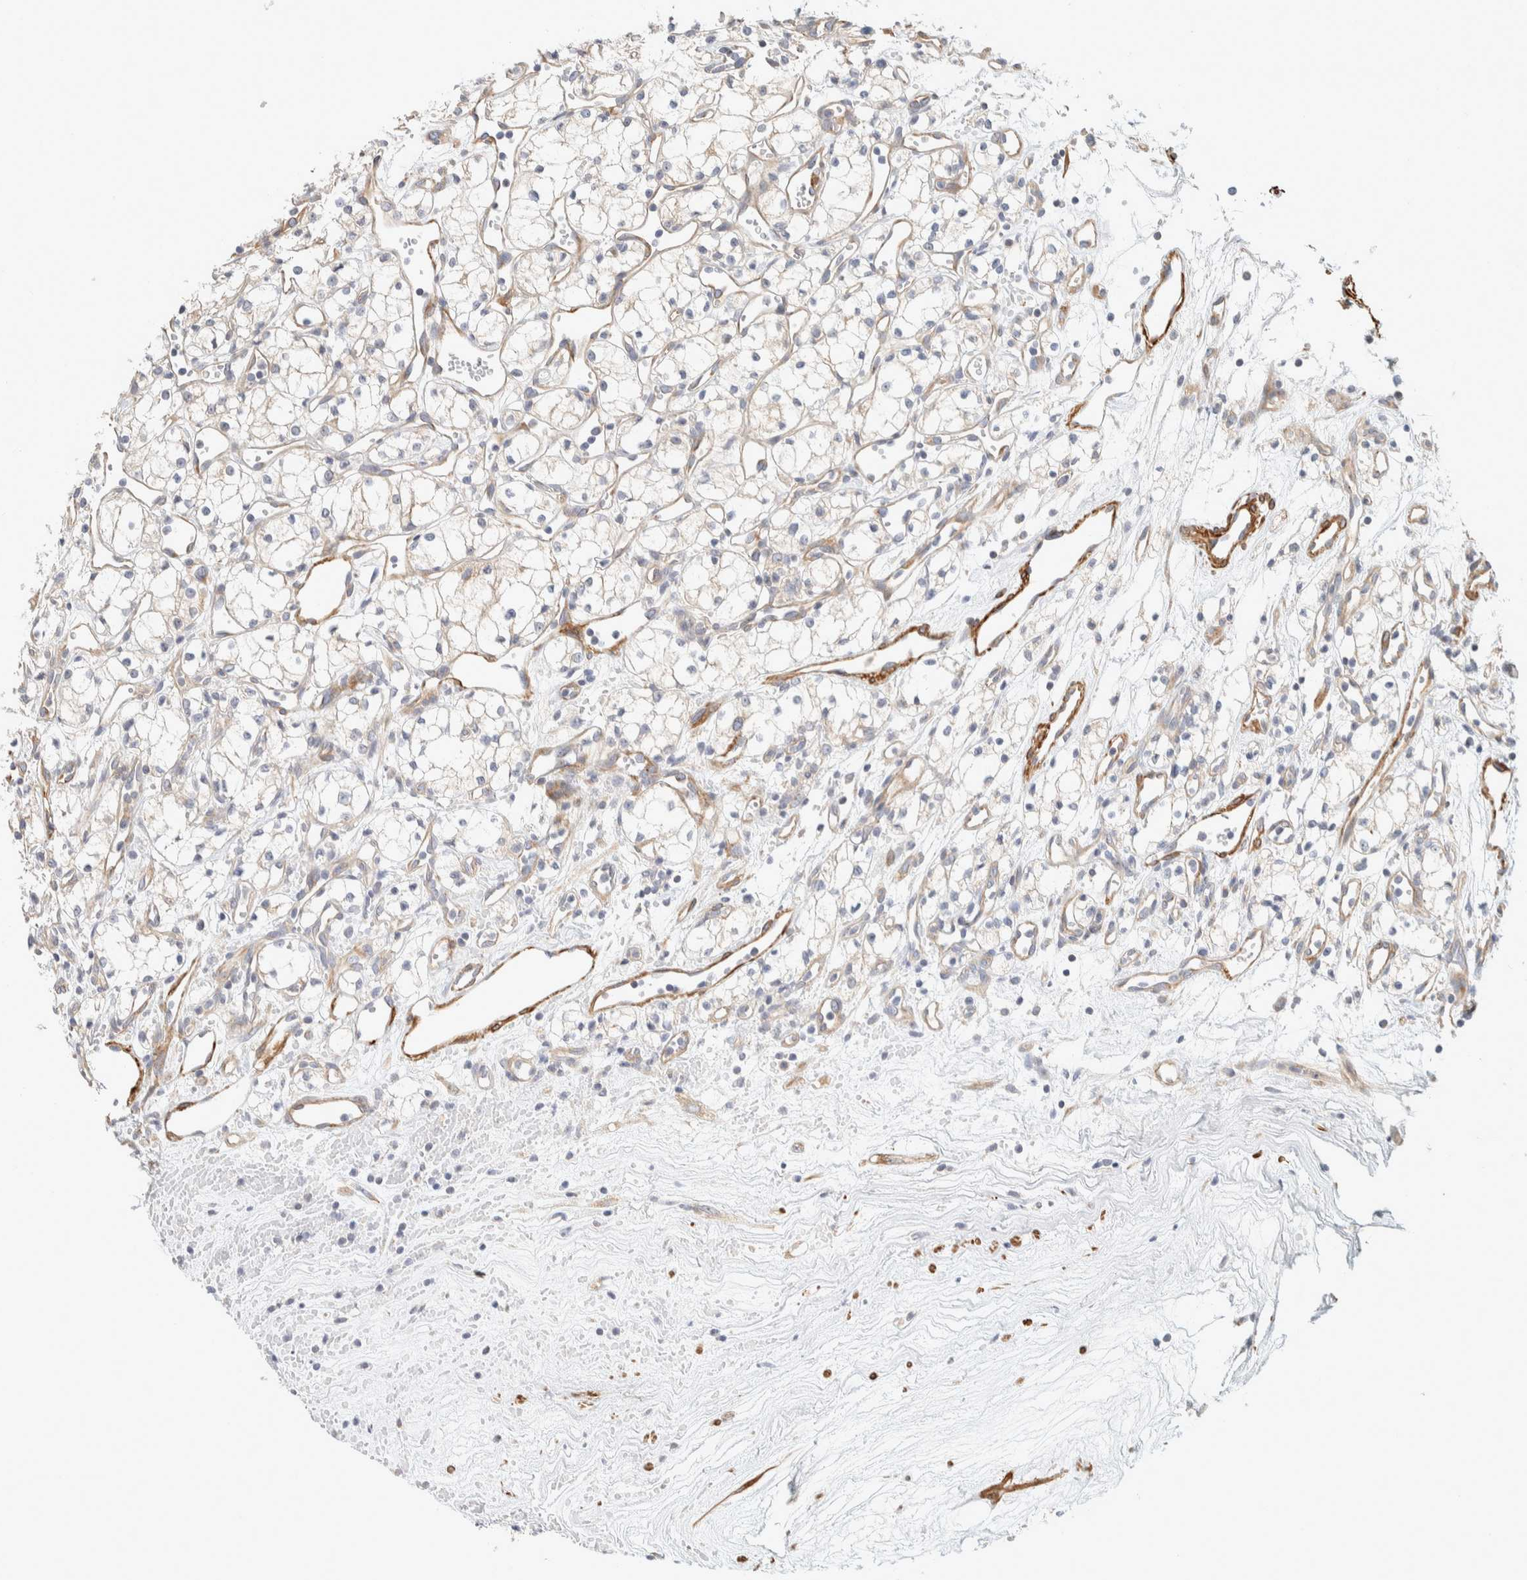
{"staining": {"intensity": "negative", "quantity": "none", "location": "none"}, "tissue": "renal cancer", "cell_type": "Tumor cells", "image_type": "cancer", "snomed": [{"axis": "morphology", "description": "Adenocarcinoma, NOS"}, {"axis": "topography", "description": "Kidney"}], "caption": "Immunohistochemical staining of human renal adenocarcinoma demonstrates no significant expression in tumor cells.", "gene": "CDR2", "patient": {"sex": "male", "age": 59}}